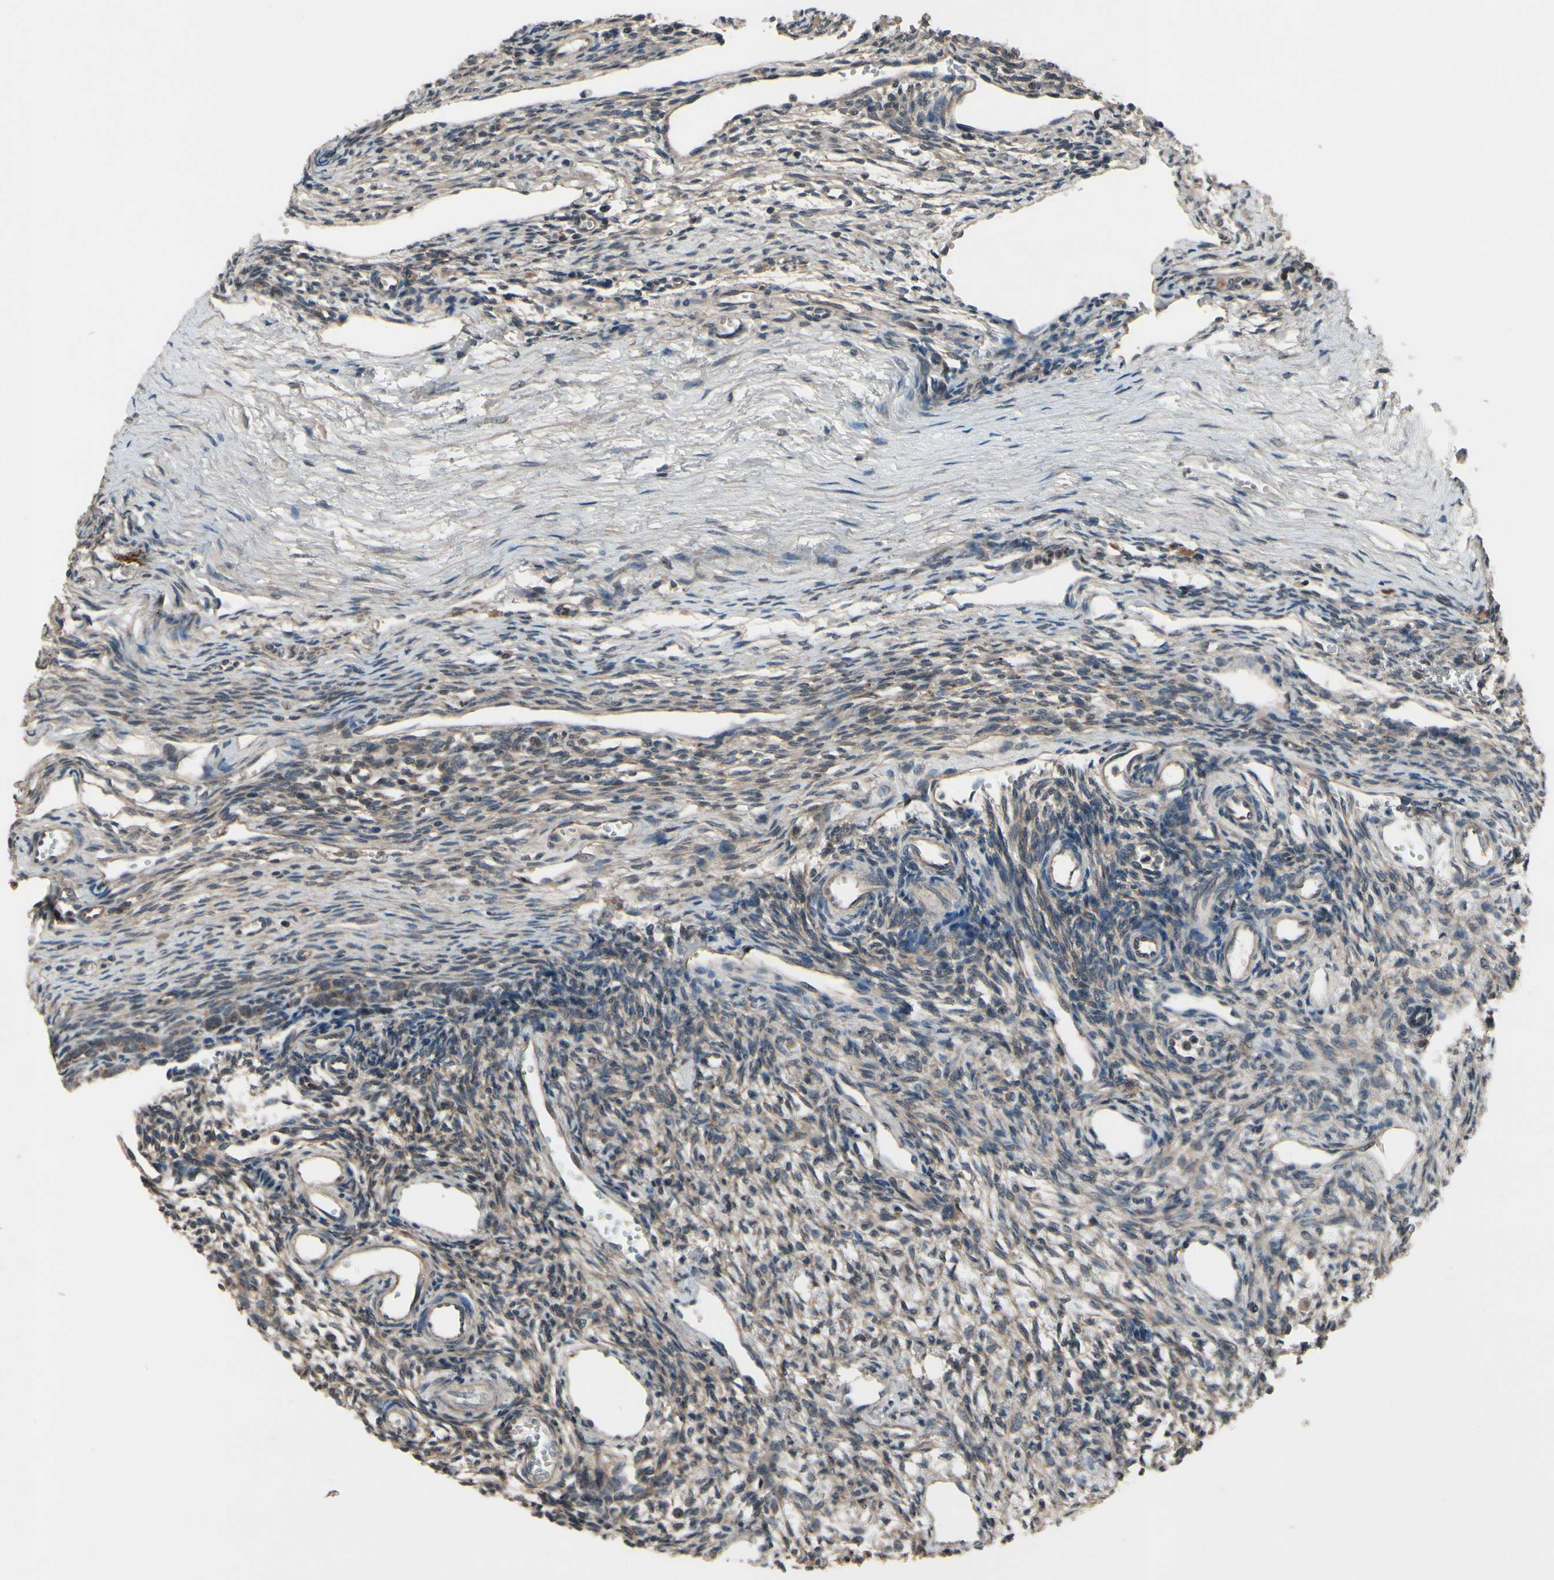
{"staining": {"intensity": "weak", "quantity": "25%-75%", "location": "cytoplasmic/membranous"}, "tissue": "ovary", "cell_type": "Ovarian stroma cells", "image_type": "normal", "snomed": [{"axis": "morphology", "description": "Normal tissue, NOS"}, {"axis": "topography", "description": "Ovary"}], "caption": "Protein positivity by immunohistochemistry (IHC) reveals weak cytoplasmic/membranous staining in about 25%-75% of ovarian stroma cells in normal ovary.", "gene": "MBTPS2", "patient": {"sex": "female", "age": 33}}